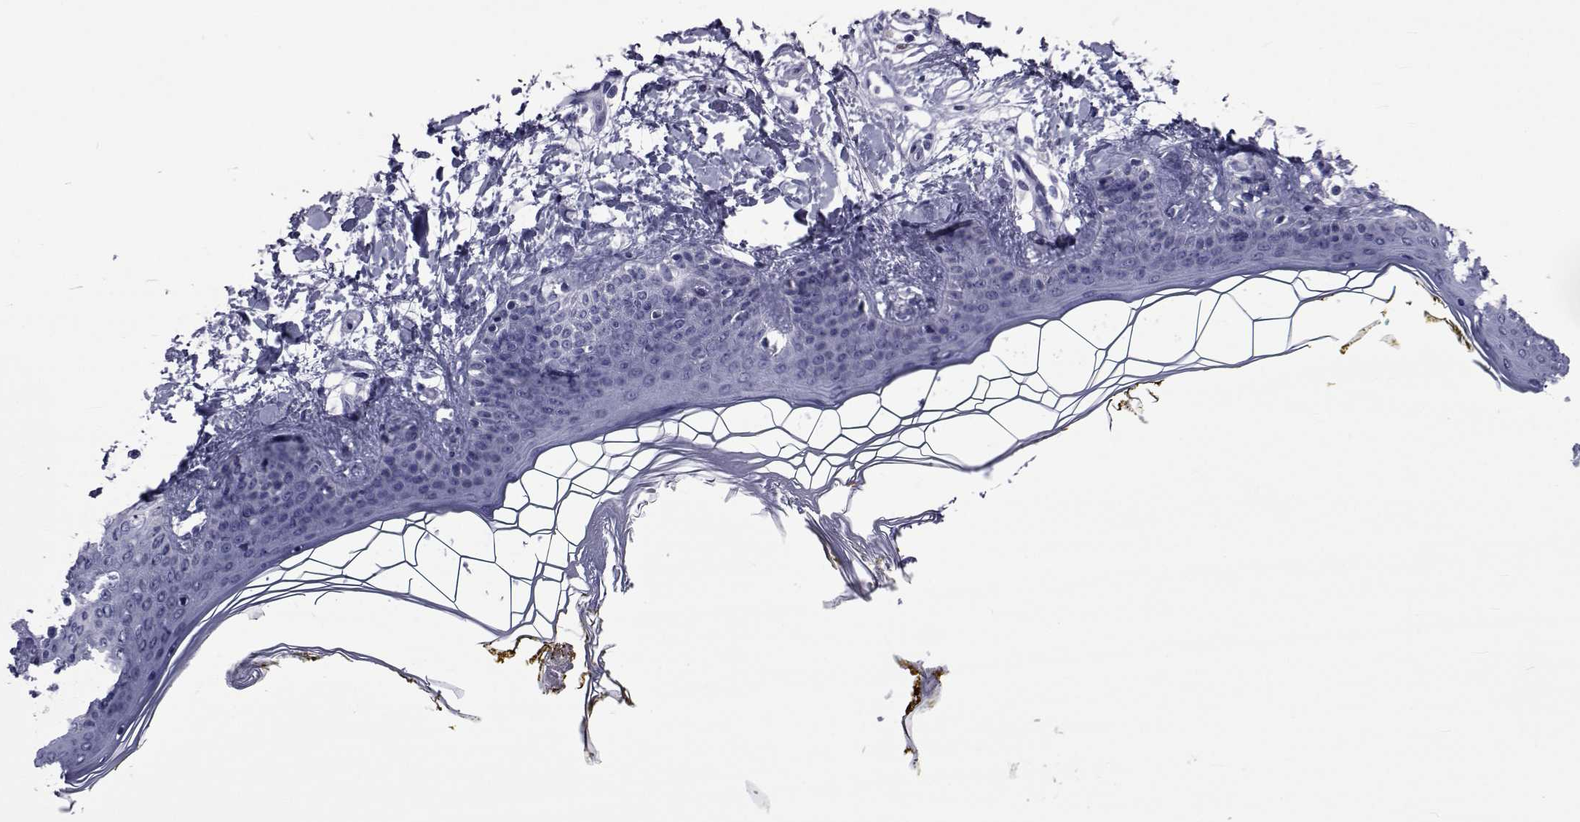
{"staining": {"intensity": "negative", "quantity": "none", "location": "none"}, "tissue": "skin", "cell_type": "Fibroblasts", "image_type": "normal", "snomed": [{"axis": "morphology", "description": "Normal tissue, NOS"}, {"axis": "topography", "description": "Skin"}], "caption": "IHC image of benign skin: human skin stained with DAB (3,3'-diaminobenzidine) displays no significant protein positivity in fibroblasts. (DAB immunohistochemistry, high magnification).", "gene": "GKAP1", "patient": {"sex": "female", "age": 34}}